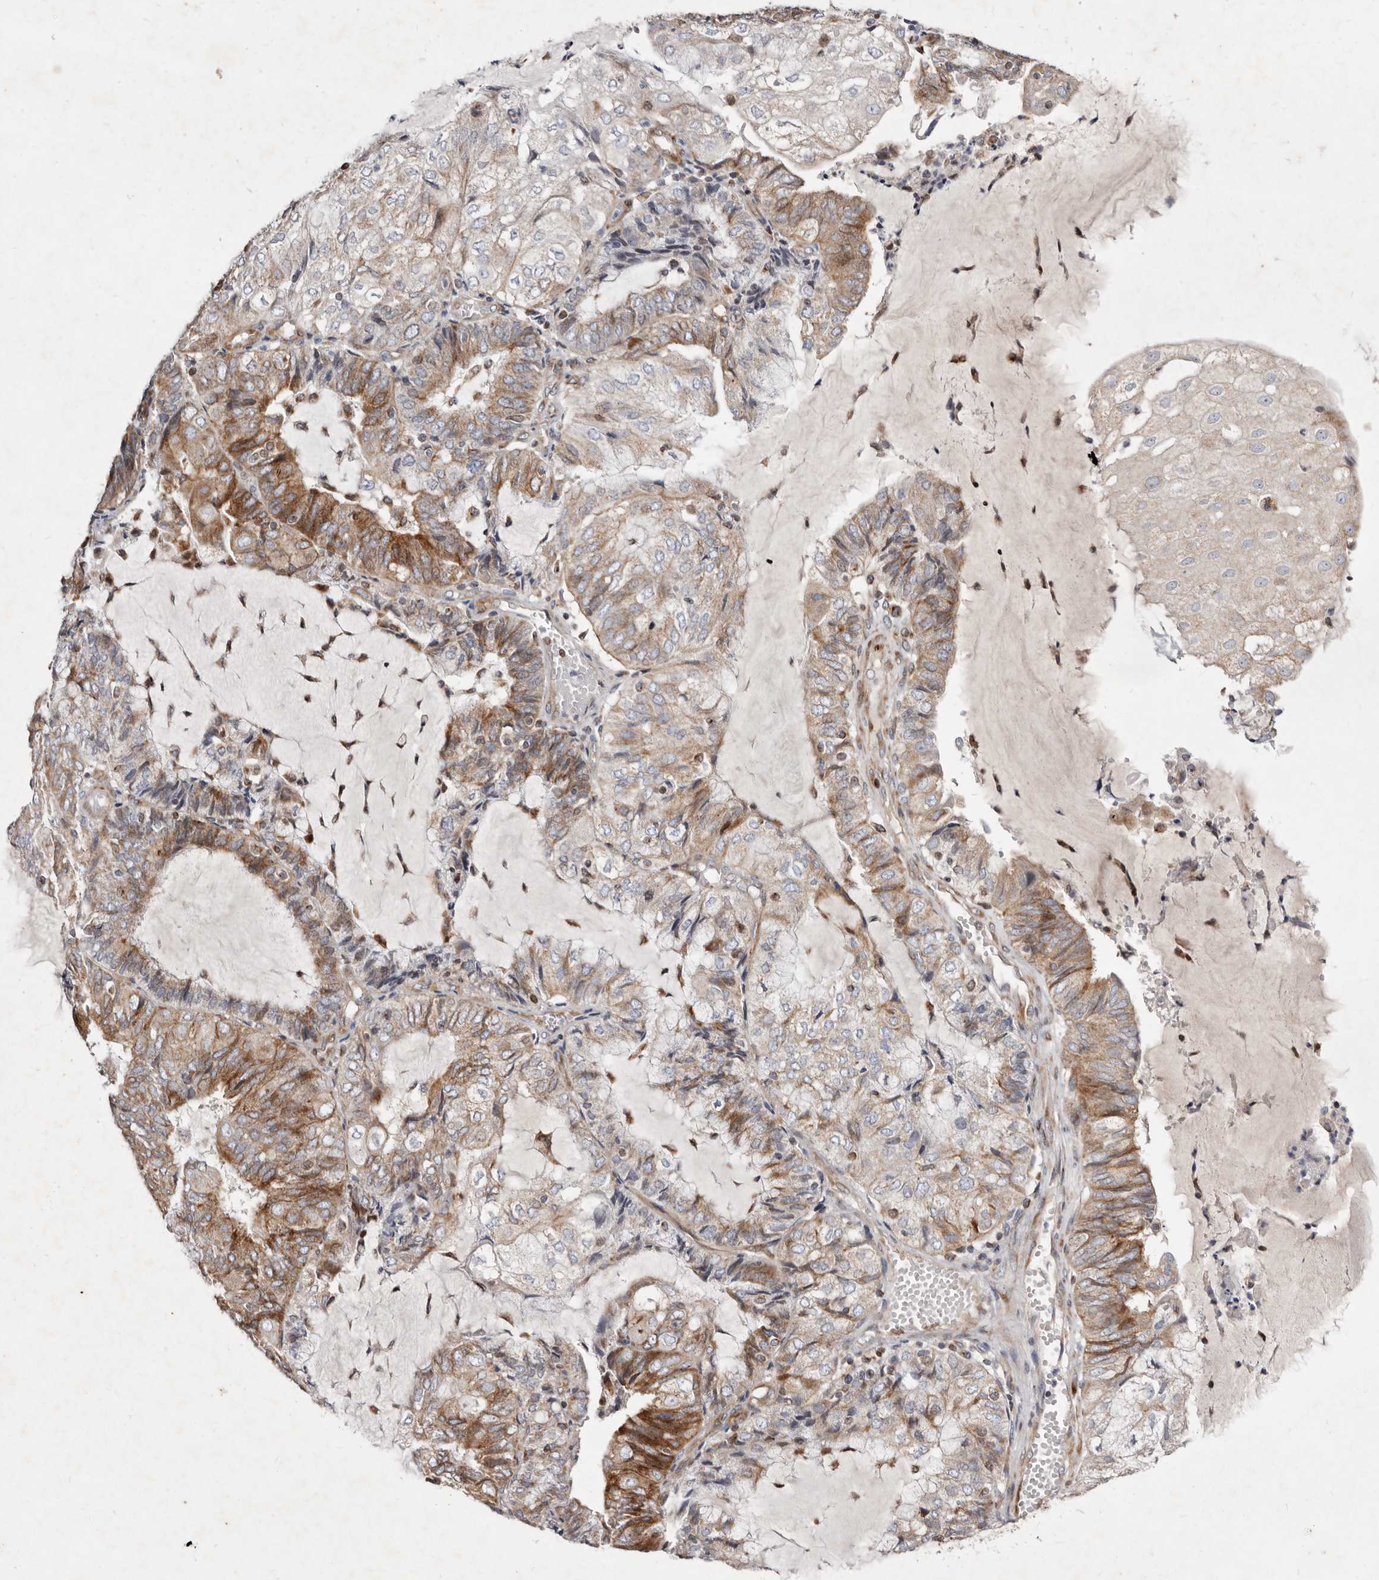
{"staining": {"intensity": "moderate", "quantity": ">75%", "location": "cytoplasmic/membranous"}, "tissue": "endometrial cancer", "cell_type": "Tumor cells", "image_type": "cancer", "snomed": [{"axis": "morphology", "description": "Adenocarcinoma, NOS"}, {"axis": "topography", "description": "Endometrium"}], "caption": "Endometrial adenocarcinoma tissue displays moderate cytoplasmic/membranous staining in approximately >75% of tumor cells, visualized by immunohistochemistry.", "gene": "TIMM17B", "patient": {"sex": "female", "age": 81}}